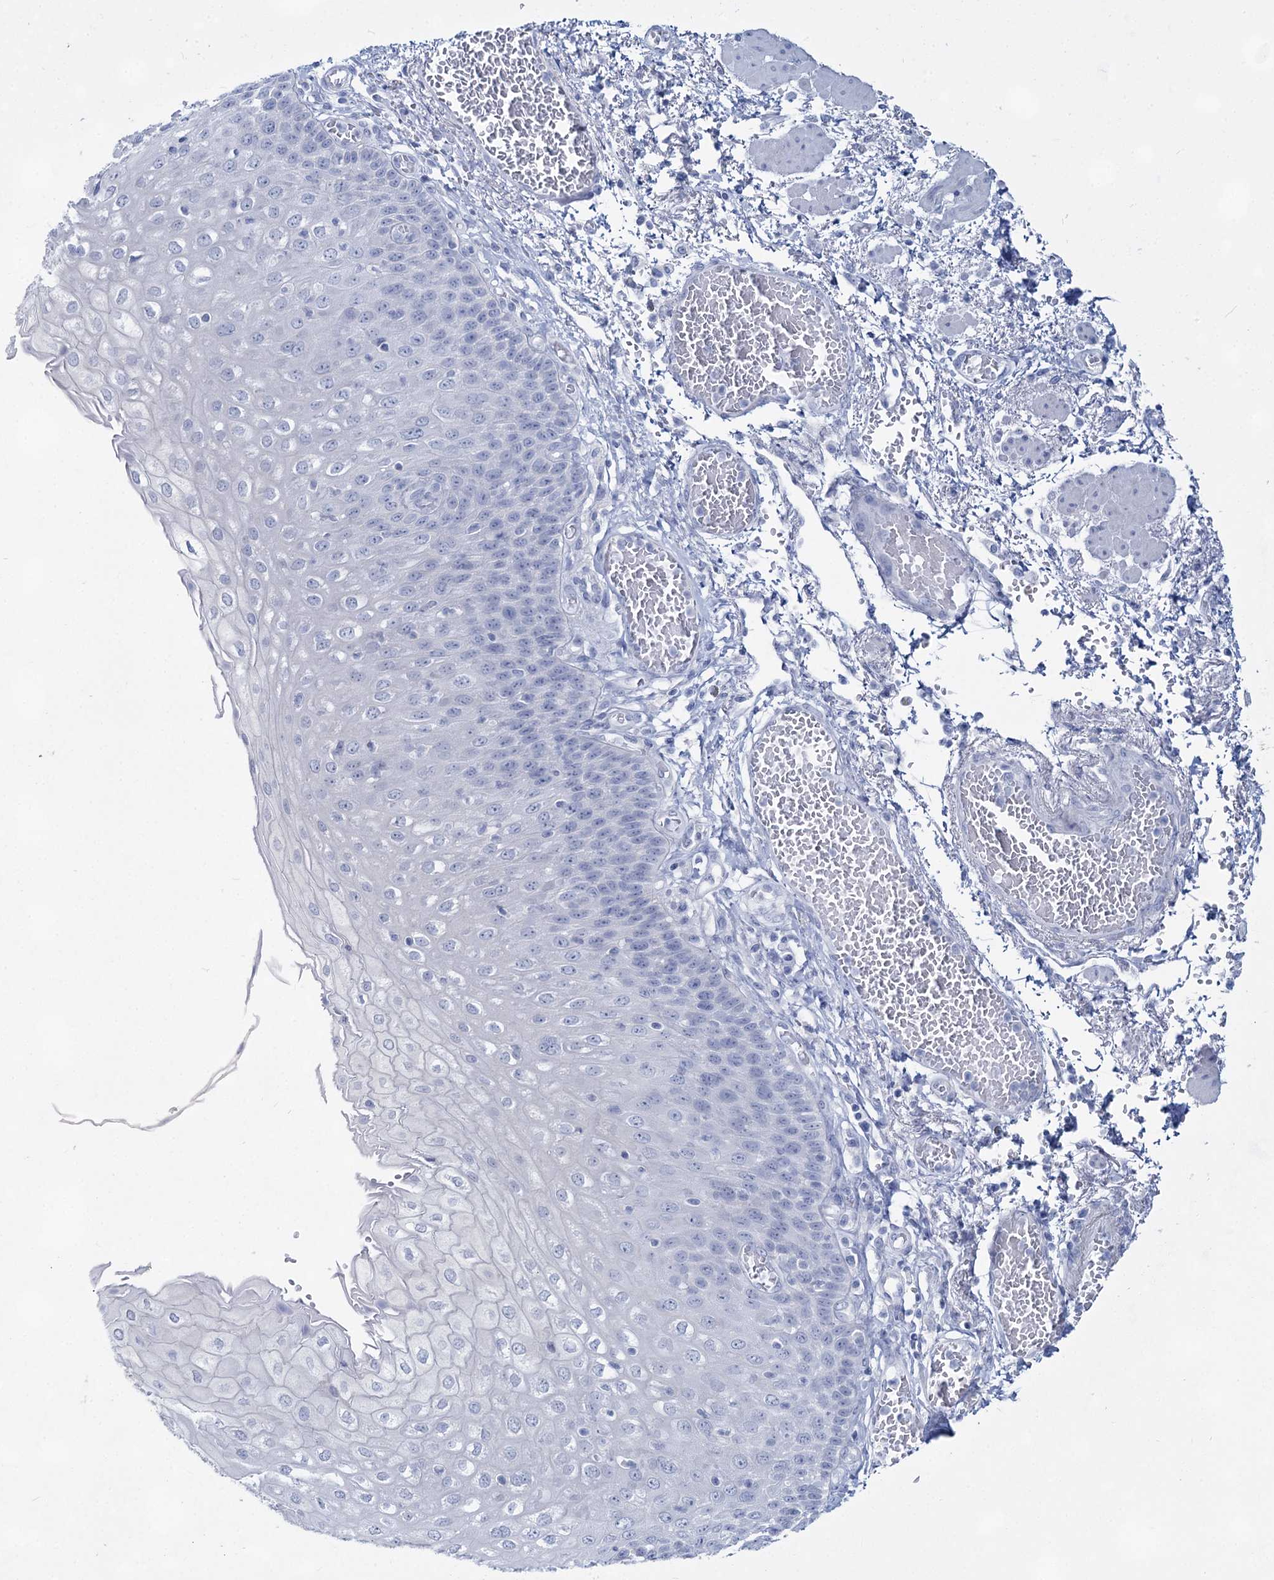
{"staining": {"intensity": "negative", "quantity": "none", "location": "none"}, "tissue": "esophagus", "cell_type": "Squamous epithelial cells", "image_type": "normal", "snomed": [{"axis": "morphology", "description": "Normal tissue, NOS"}, {"axis": "topography", "description": "Esophagus"}], "caption": "This histopathology image is of unremarkable esophagus stained with immunohistochemistry (IHC) to label a protein in brown with the nuclei are counter-stained blue. There is no positivity in squamous epithelial cells. (Immunohistochemistry, brightfield microscopy, high magnification).", "gene": "SLC17A2", "patient": {"sex": "male", "age": 81}}